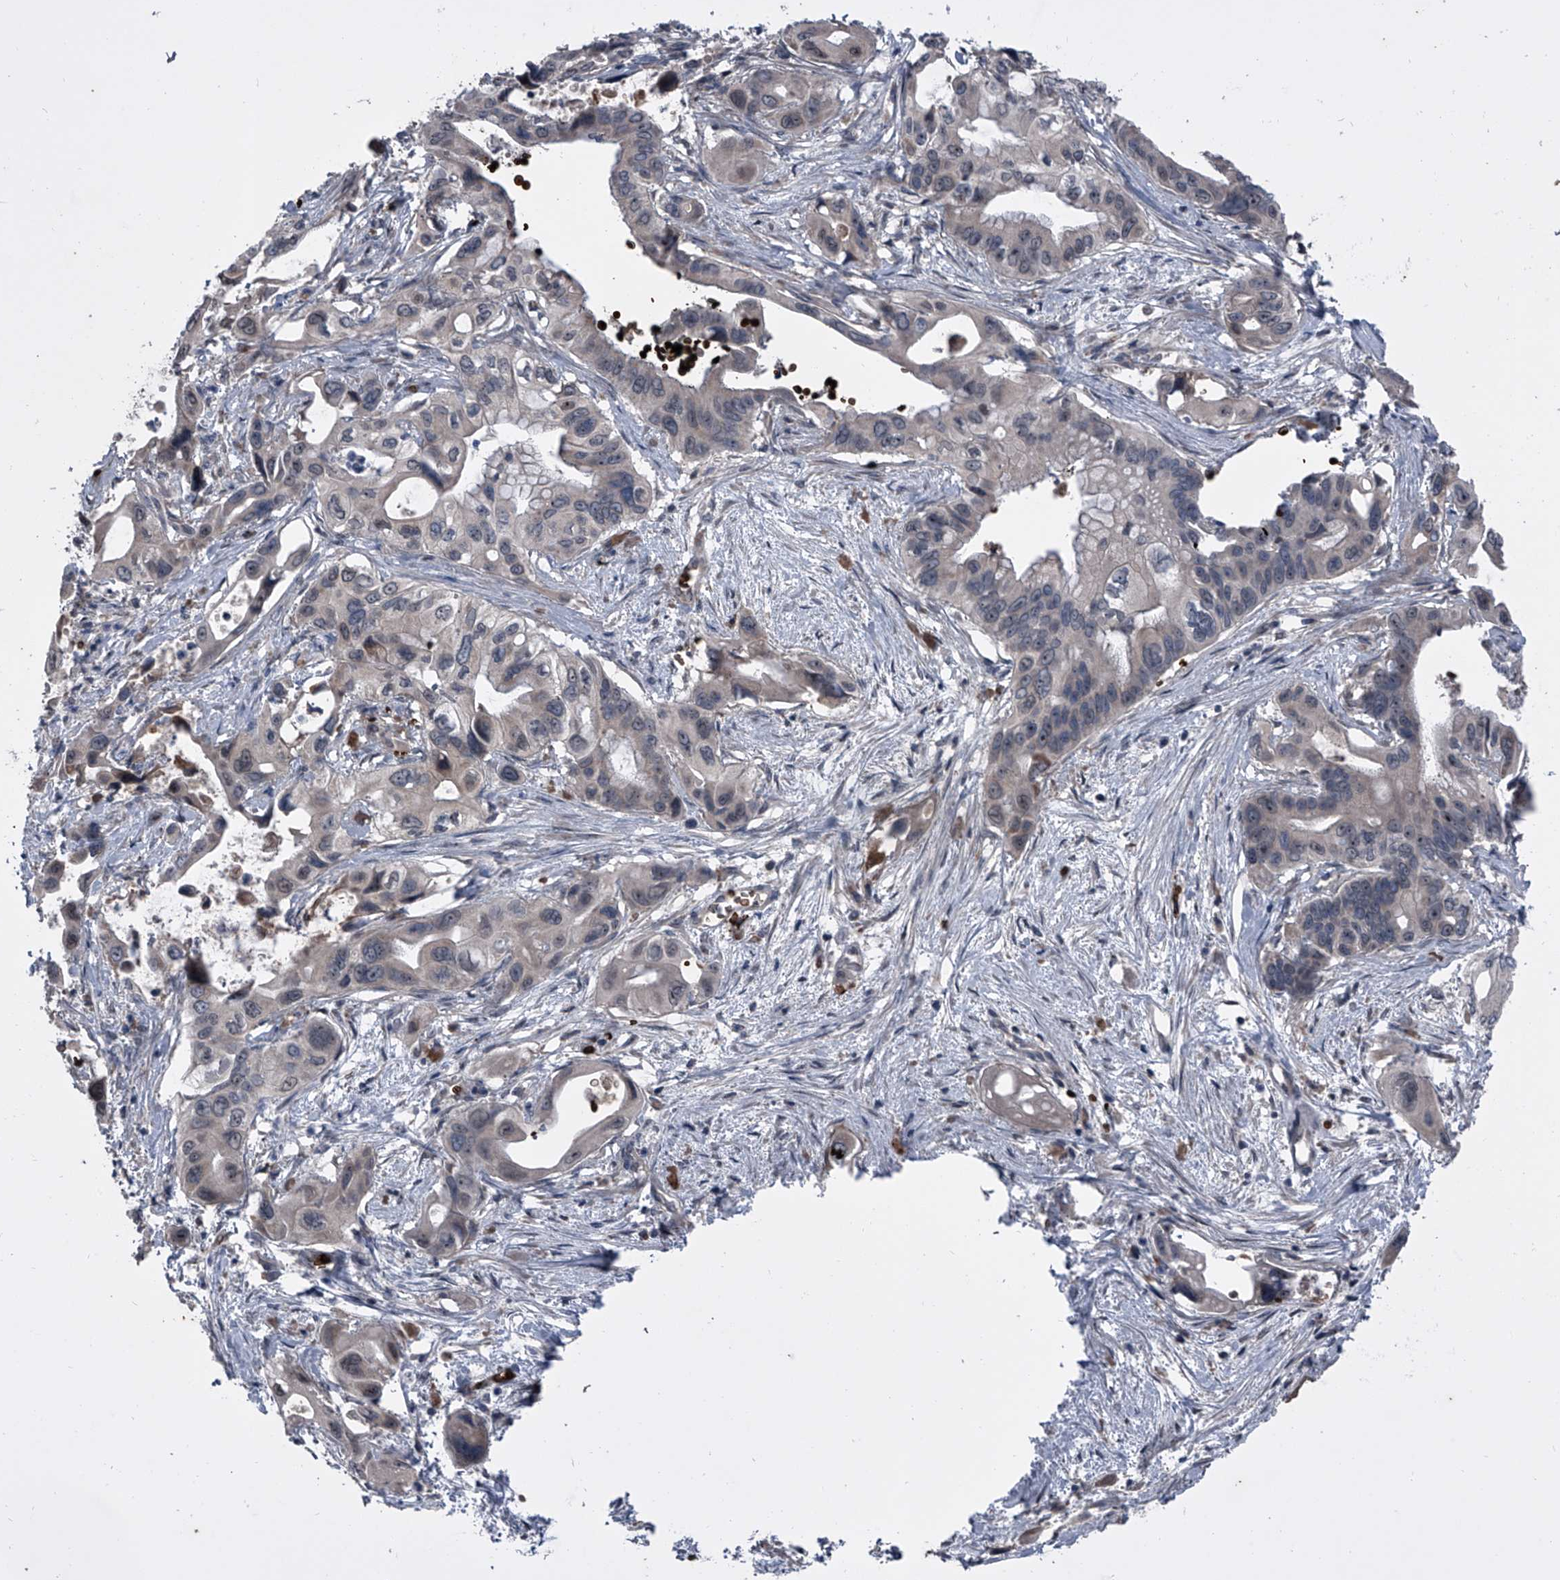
{"staining": {"intensity": "moderate", "quantity": "<25%", "location": "cytoplasmic/membranous,nuclear"}, "tissue": "pancreatic cancer", "cell_type": "Tumor cells", "image_type": "cancer", "snomed": [{"axis": "morphology", "description": "Adenocarcinoma, NOS"}, {"axis": "topography", "description": "Pancreas"}], "caption": "Immunohistochemical staining of adenocarcinoma (pancreatic) displays moderate cytoplasmic/membranous and nuclear protein positivity in approximately <25% of tumor cells.", "gene": "CEP85L", "patient": {"sex": "male", "age": 66}}